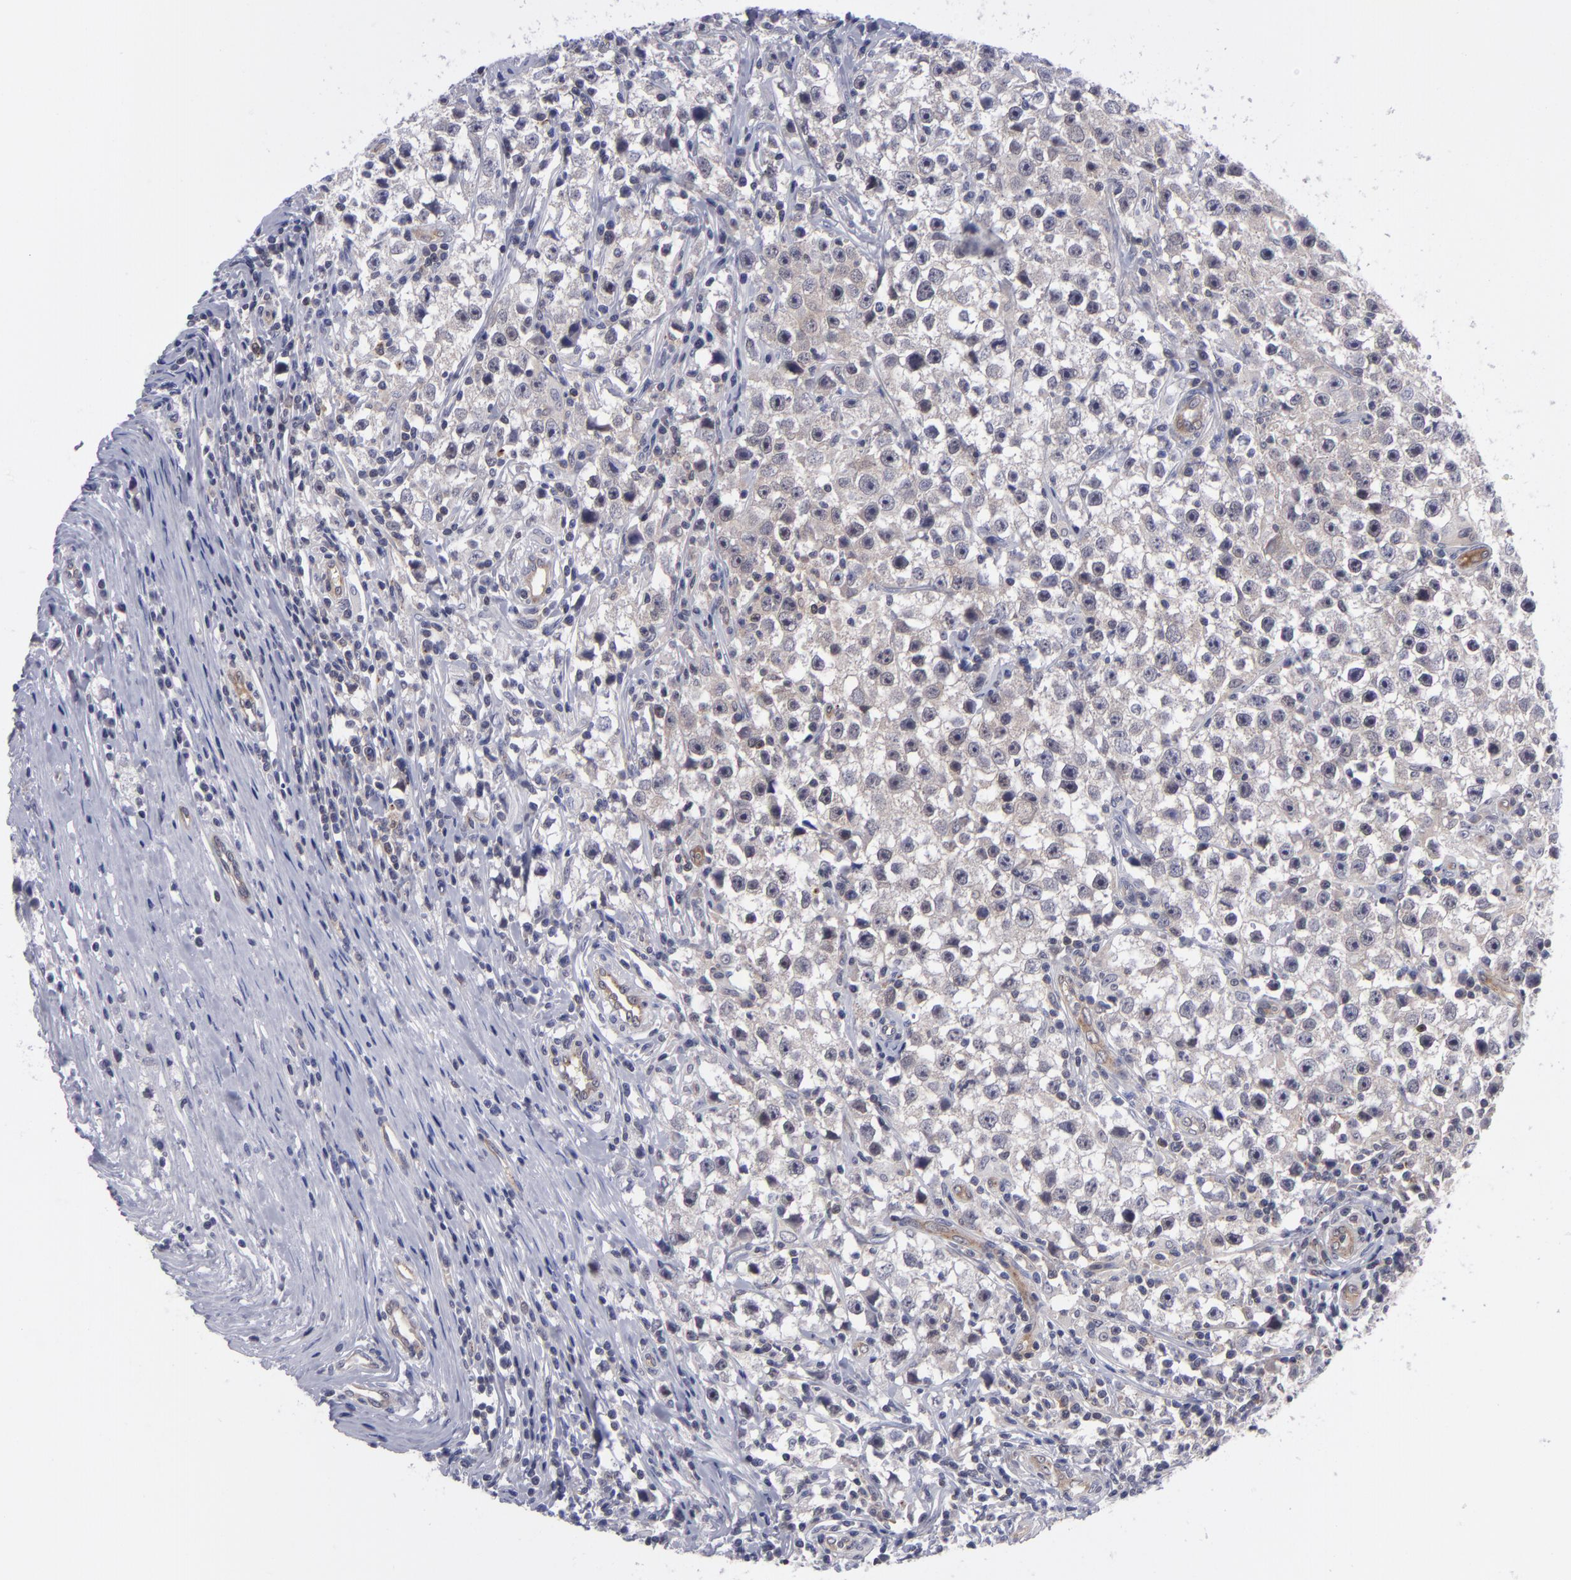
{"staining": {"intensity": "negative", "quantity": "none", "location": "none"}, "tissue": "testis cancer", "cell_type": "Tumor cells", "image_type": "cancer", "snomed": [{"axis": "morphology", "description": "Seminoma, NOS"}, {"axis": "topography", "description": "Testis"}], "caption": "This image is of testis cancer (seminoma) stained with IHC to label a protein in brown with the nuclei are counter-stained blue. There is no expression in tumor cells. The staining was performed using DAB (3,3'-diaminobenzidine) to visualize the protein expression in brown, while the nuclei were stained in blue with hematoxylin (Magnification: 20x).", "gene": "BCL10", "patient": {"sex": "male", "age": 35}}